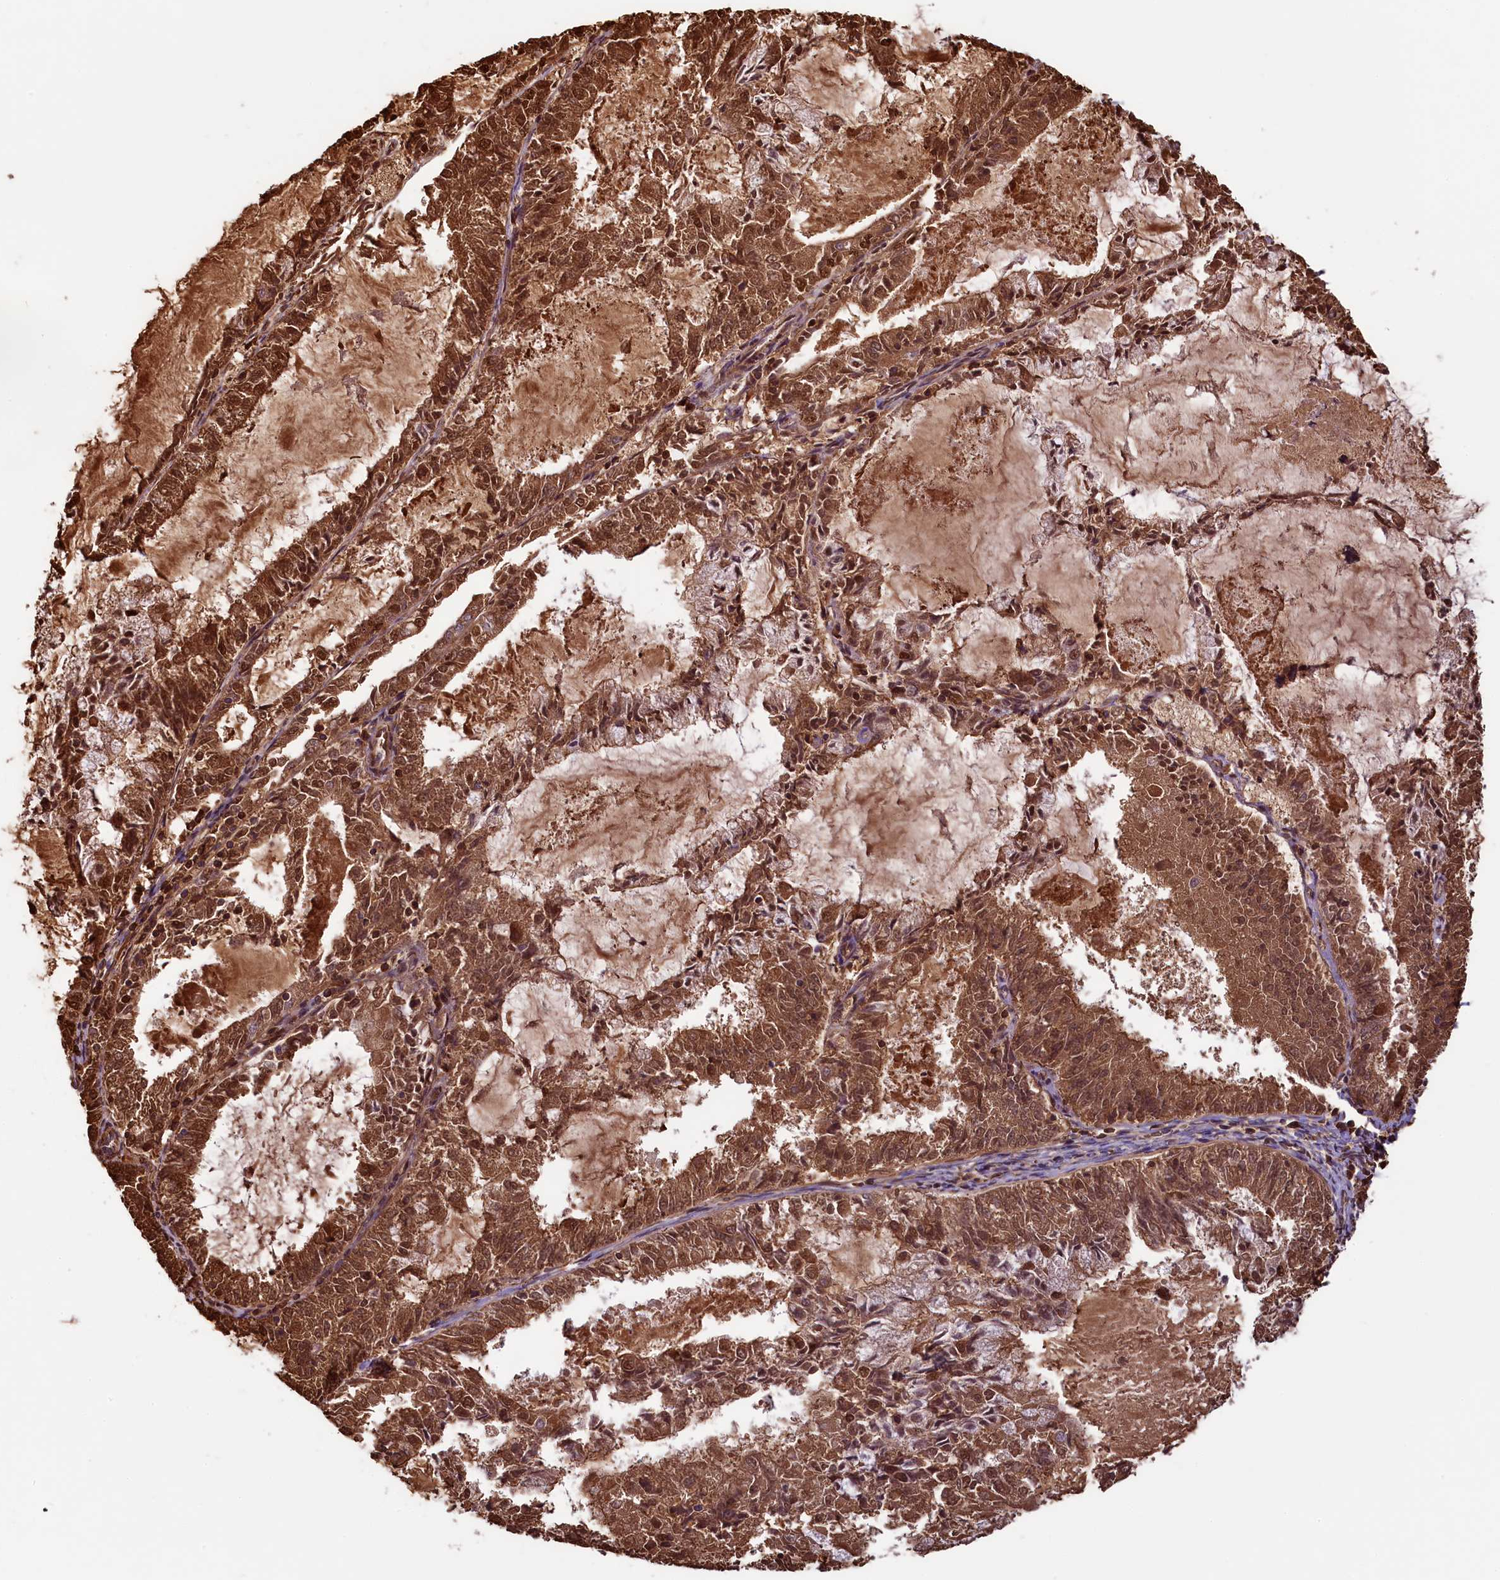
{"staining": {"intensity": "strong", "quantity": ">75%", "location": "cytoplasmic/membranous,nuclear"}, "tissue": "endometrial cancer", "cell_type": "Tumor cells", "image_type": "cancer", "snomed": [{"axis": "morphology", "description": "Adenocarcinoma, NOS"}, {"axis": "topography", "description": "Endometrium"}], "caption": "IHC of endometrial cancer displays high levels of strong cytoplasmic/membranous and nuclear expression in approximately >75% of tumor cells.", "gene": "NUDT6", "patient": {"sex": "female", "age": 57}}